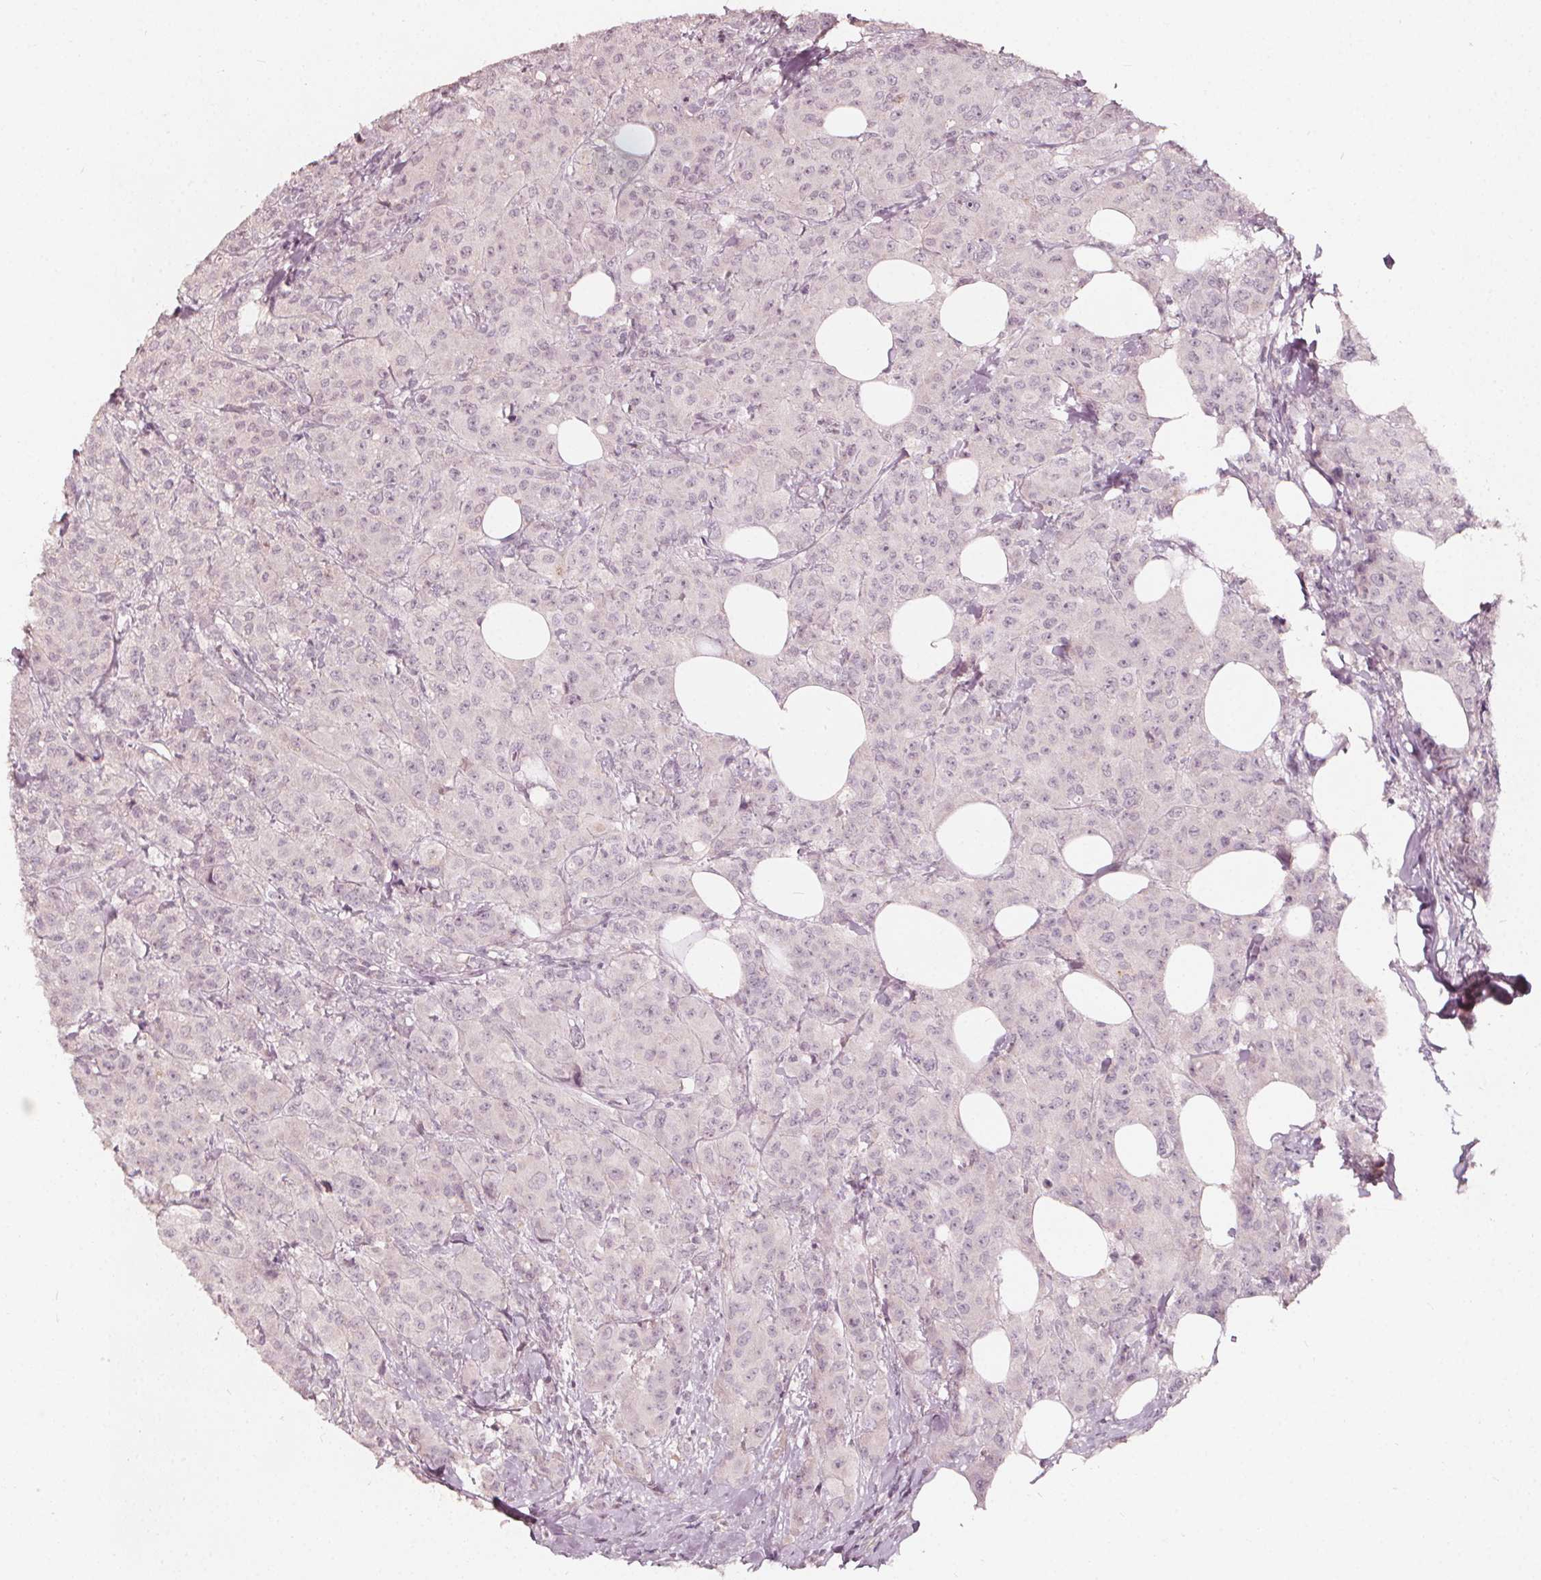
{"staining": {"intensity": "negative", "quantity": "none", "location": "none"}, "tissue": "breast cancer", "cell_type": "Tumor cells", "image_type": "cancer", "snomed": [{"axis": "morphology", "description": "Normal tissue, NOS"}, {"axis": "morphology", "description": "Duct carcinoma"}, {"axis": "topography", "description": "Breast"}], "caption": "This is a micrograph of immunohistochemistry (IHC) staining of breast cancer, which shows no expression in tumor cells. (DAB immunohistochemistry, high magnification).", "gene": "NPC1L1", "patient": {"sex": "female", "age": 43}}